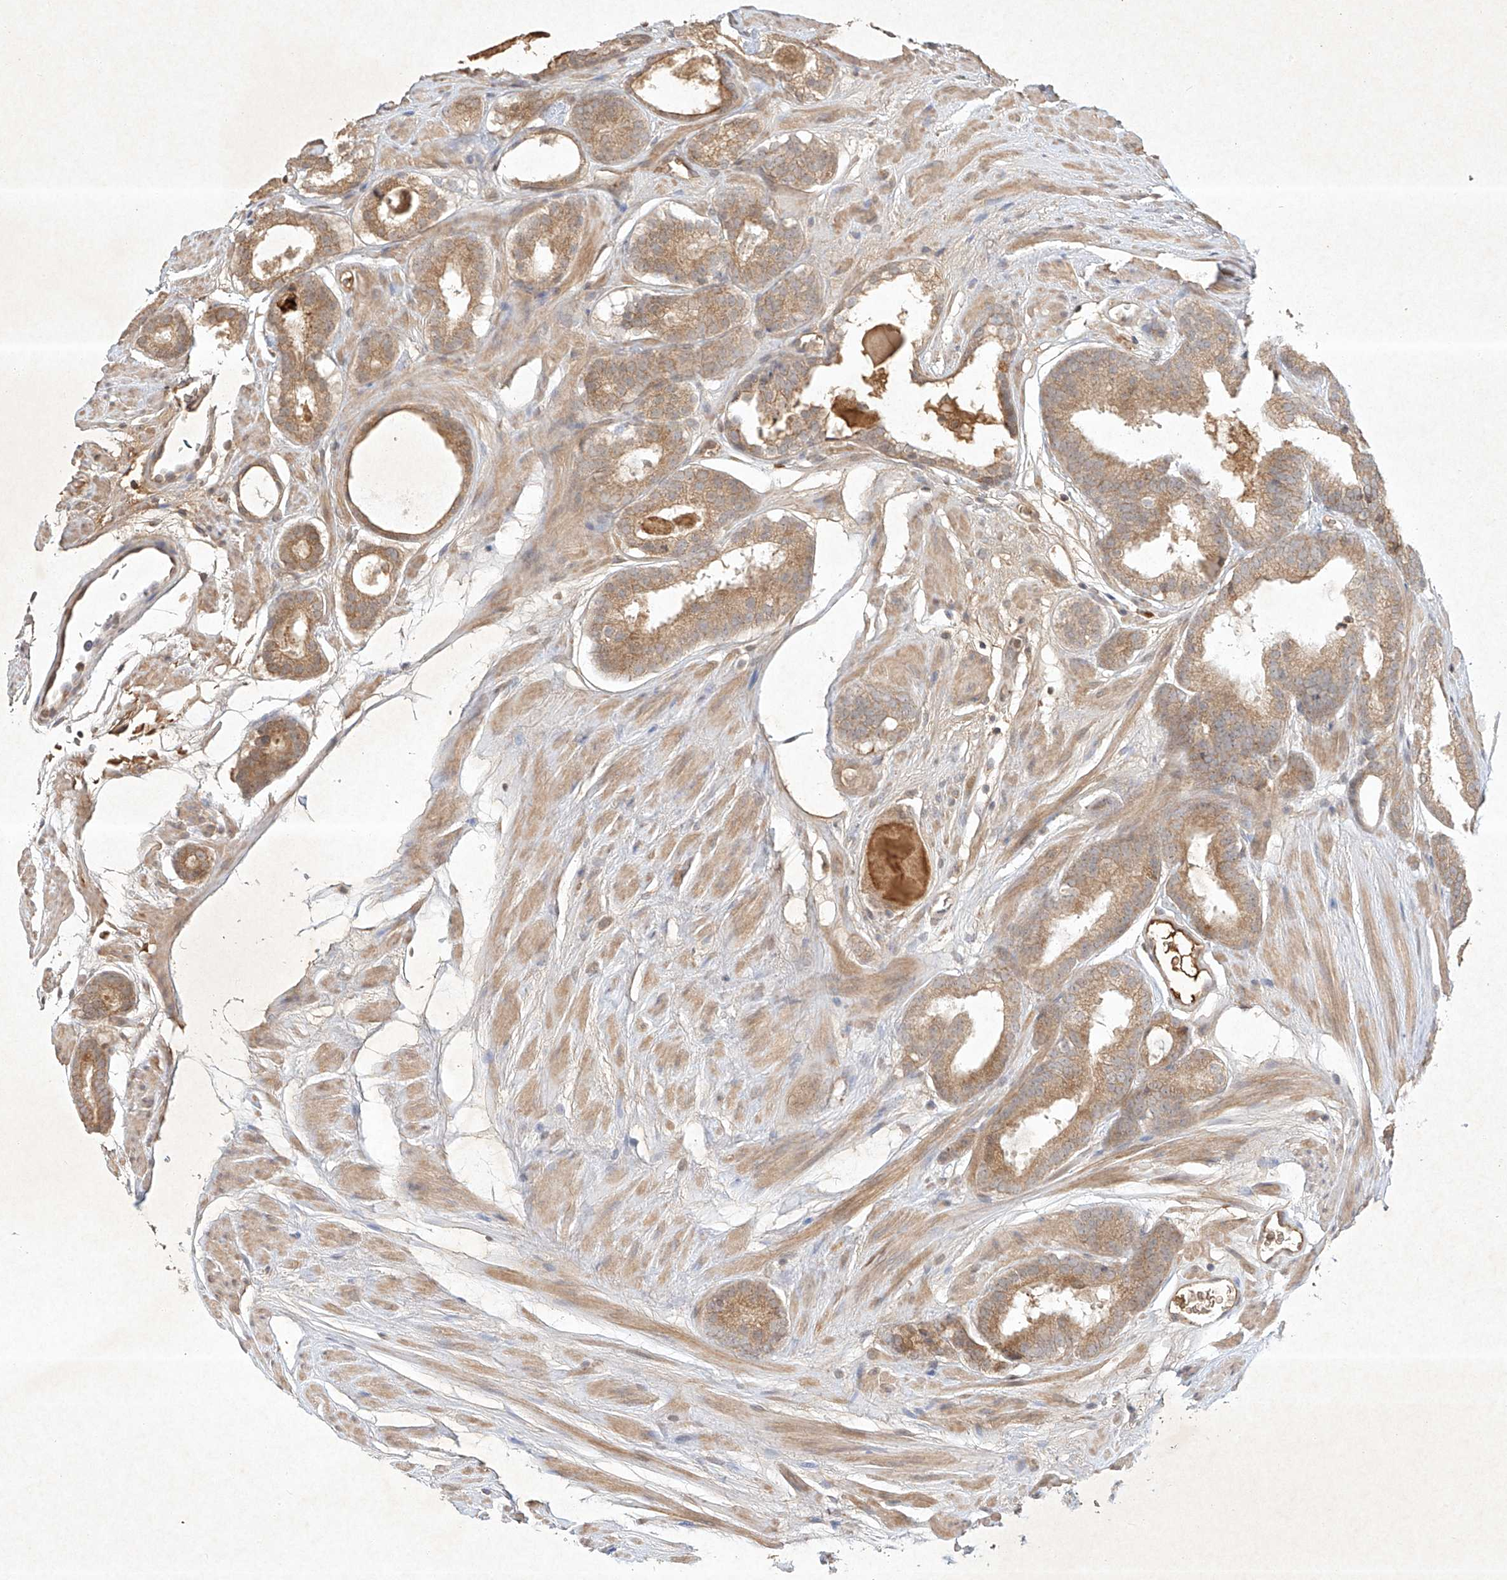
{"staining": {"intensity": "moderate", "quantity": ">75%", "location": "cytoplasmic/membranous"}, "tissue": "prostate cancer", "cell_type": "Tumor cells", "image_type": "cancer", "snomed": [{"axis": "morphology", "description": "Adenocarcinoma, Low grade"}, {"axis": "topography", "description": "Prostate"}], "caption": "Protein staining demonstrates moderate cytoplasmic/membranous staining in about >75% of tumor cells in prostate low-grade adenocarcinoma.", "gene": "BTRC", "patient": {"sex": "male", "age": 69}}